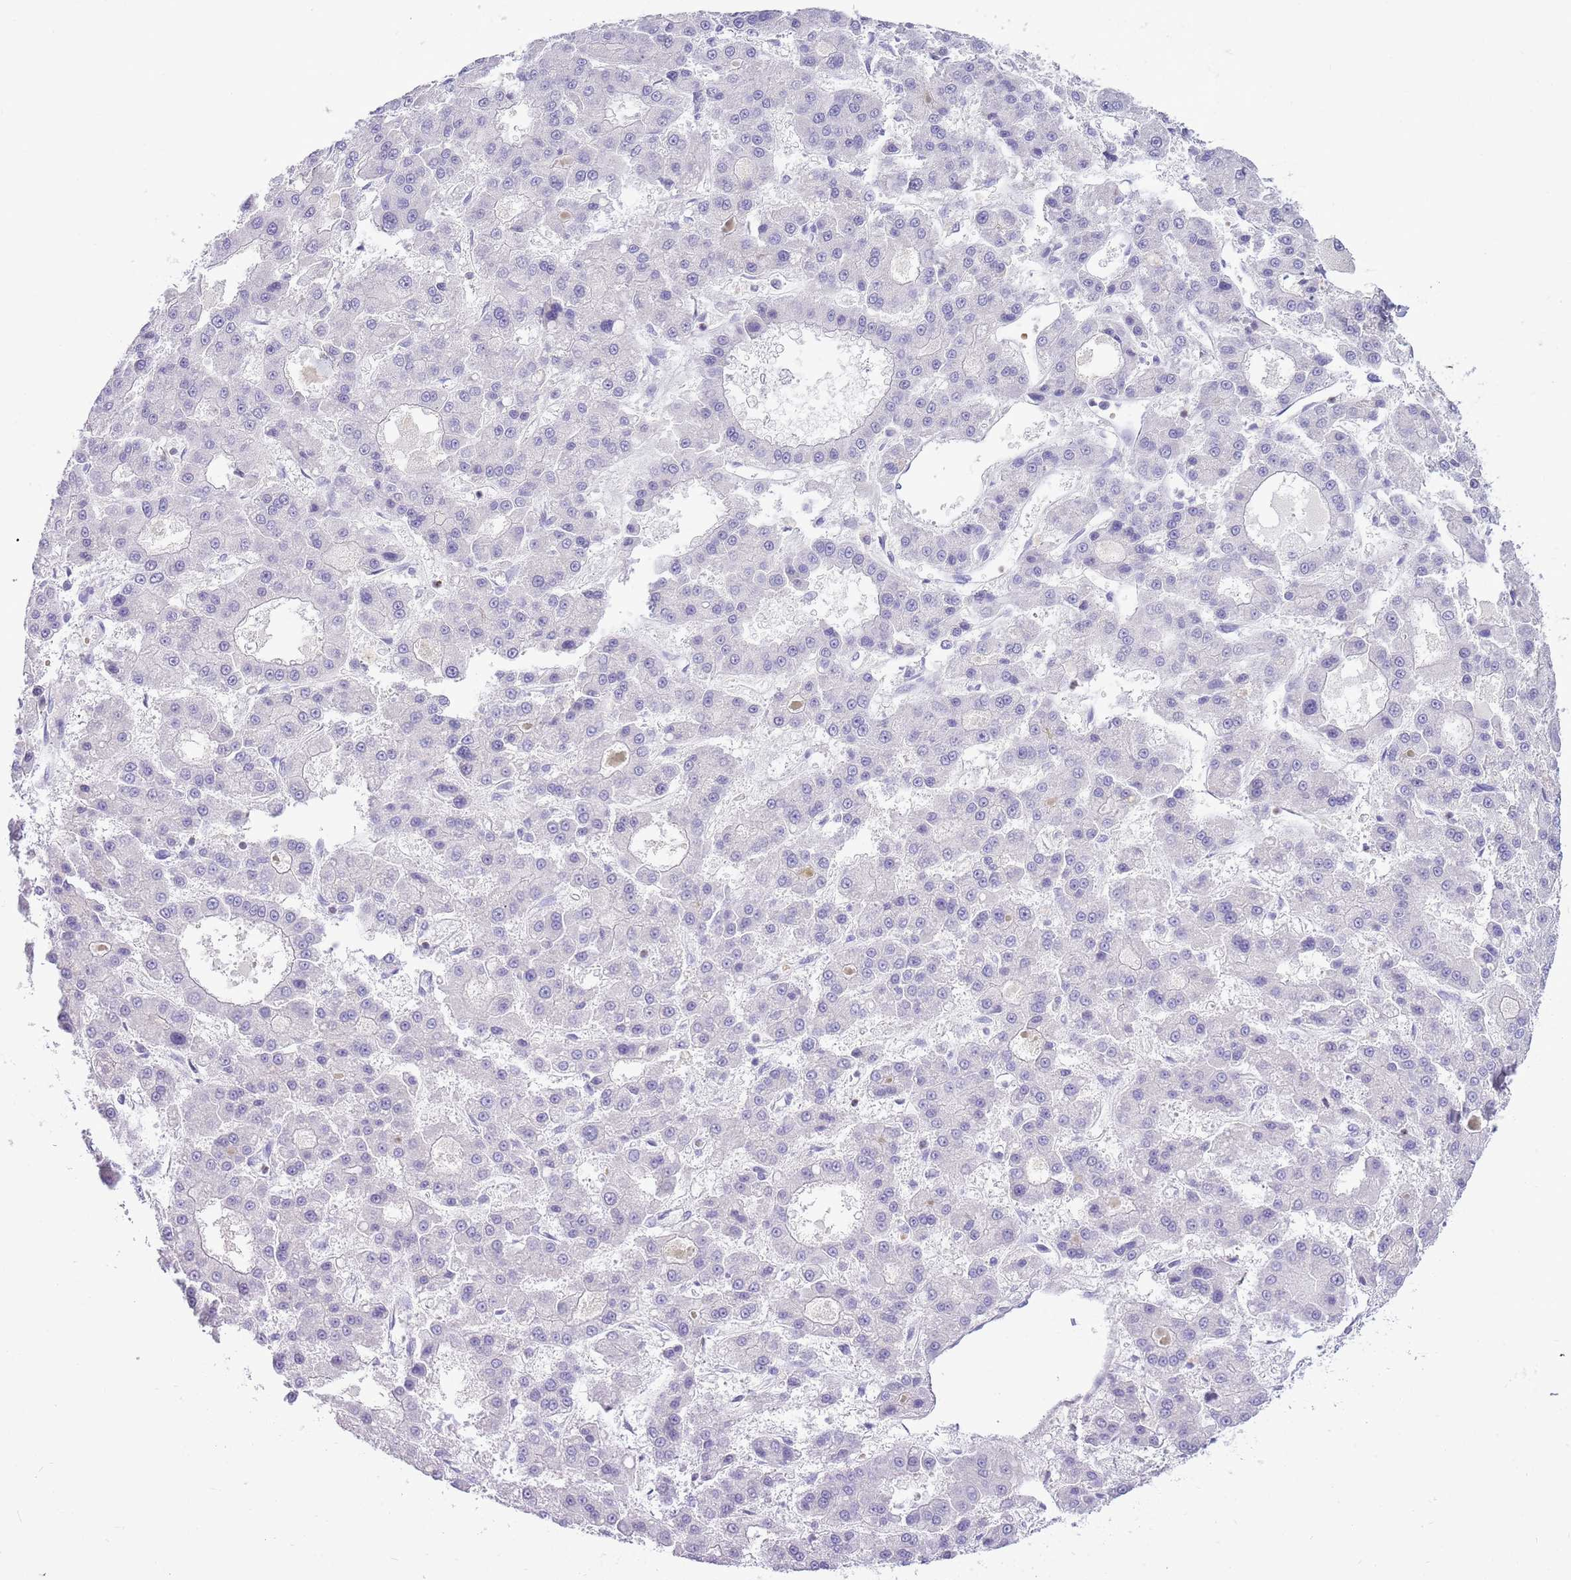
{"staining": {"intensity": "negative", "quantity": "none", "location": "none"}, "tissue": "liver cancer", "cell_type": "Tumor cells", "image_type": "cancer", "snomed": [{"axis": "morphology", "description": "Carcinoma, Hepatocellular, NOS"}, {"axis": "topography", "description": "Liver"}], "caption": "This image is of liver hepatocellular carcinoma stained with immunohistochemistry (IHC) to label a protein in brown with the nuclei are counter-stained blue. There is no positivity in tumor cells. (DAB (3,3'-diaminobenzidine) immunohistochemistry with hematoxylin counter stain).", "gene": "OR4Q3", "patient": {"sex": "male", "age": 70}}